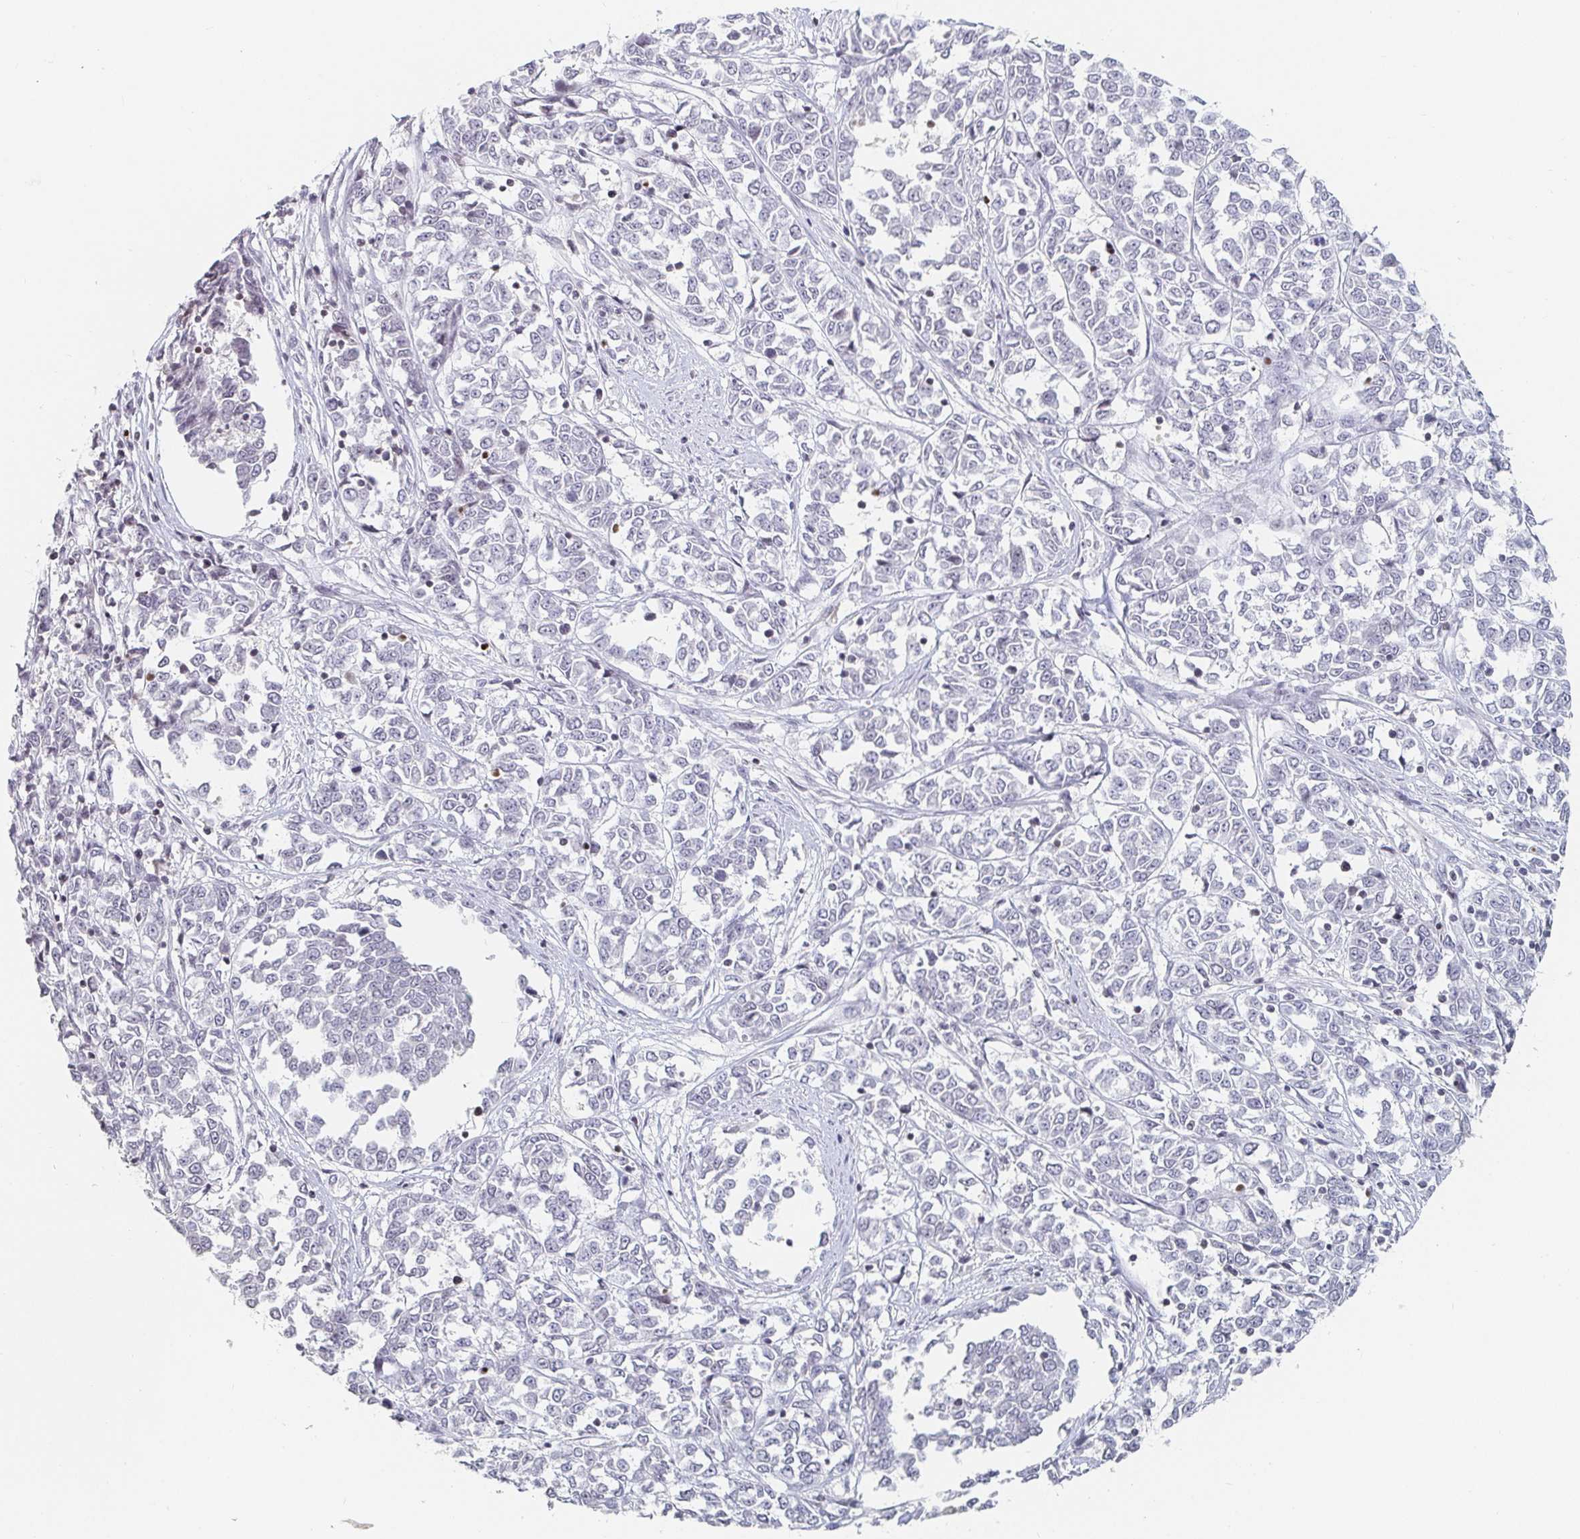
{"staining": {"intensity": "negative", "quantity": "none", "location": "none"}, "tissue": "melanoma", "cell_type": "Tumor cells", "image_type": "cancer", "snomed": [{"axis": "morphology", "description": "Malignant melanoma, NOS"}, {"axis": "topography", "description": "Skin"}], "caption": "Immunohistochemical staining of human malignant melanoma displays no significant expression in tumor cells.", "gene": "NME9", "patient": {"sex": "female", "age": 72}}